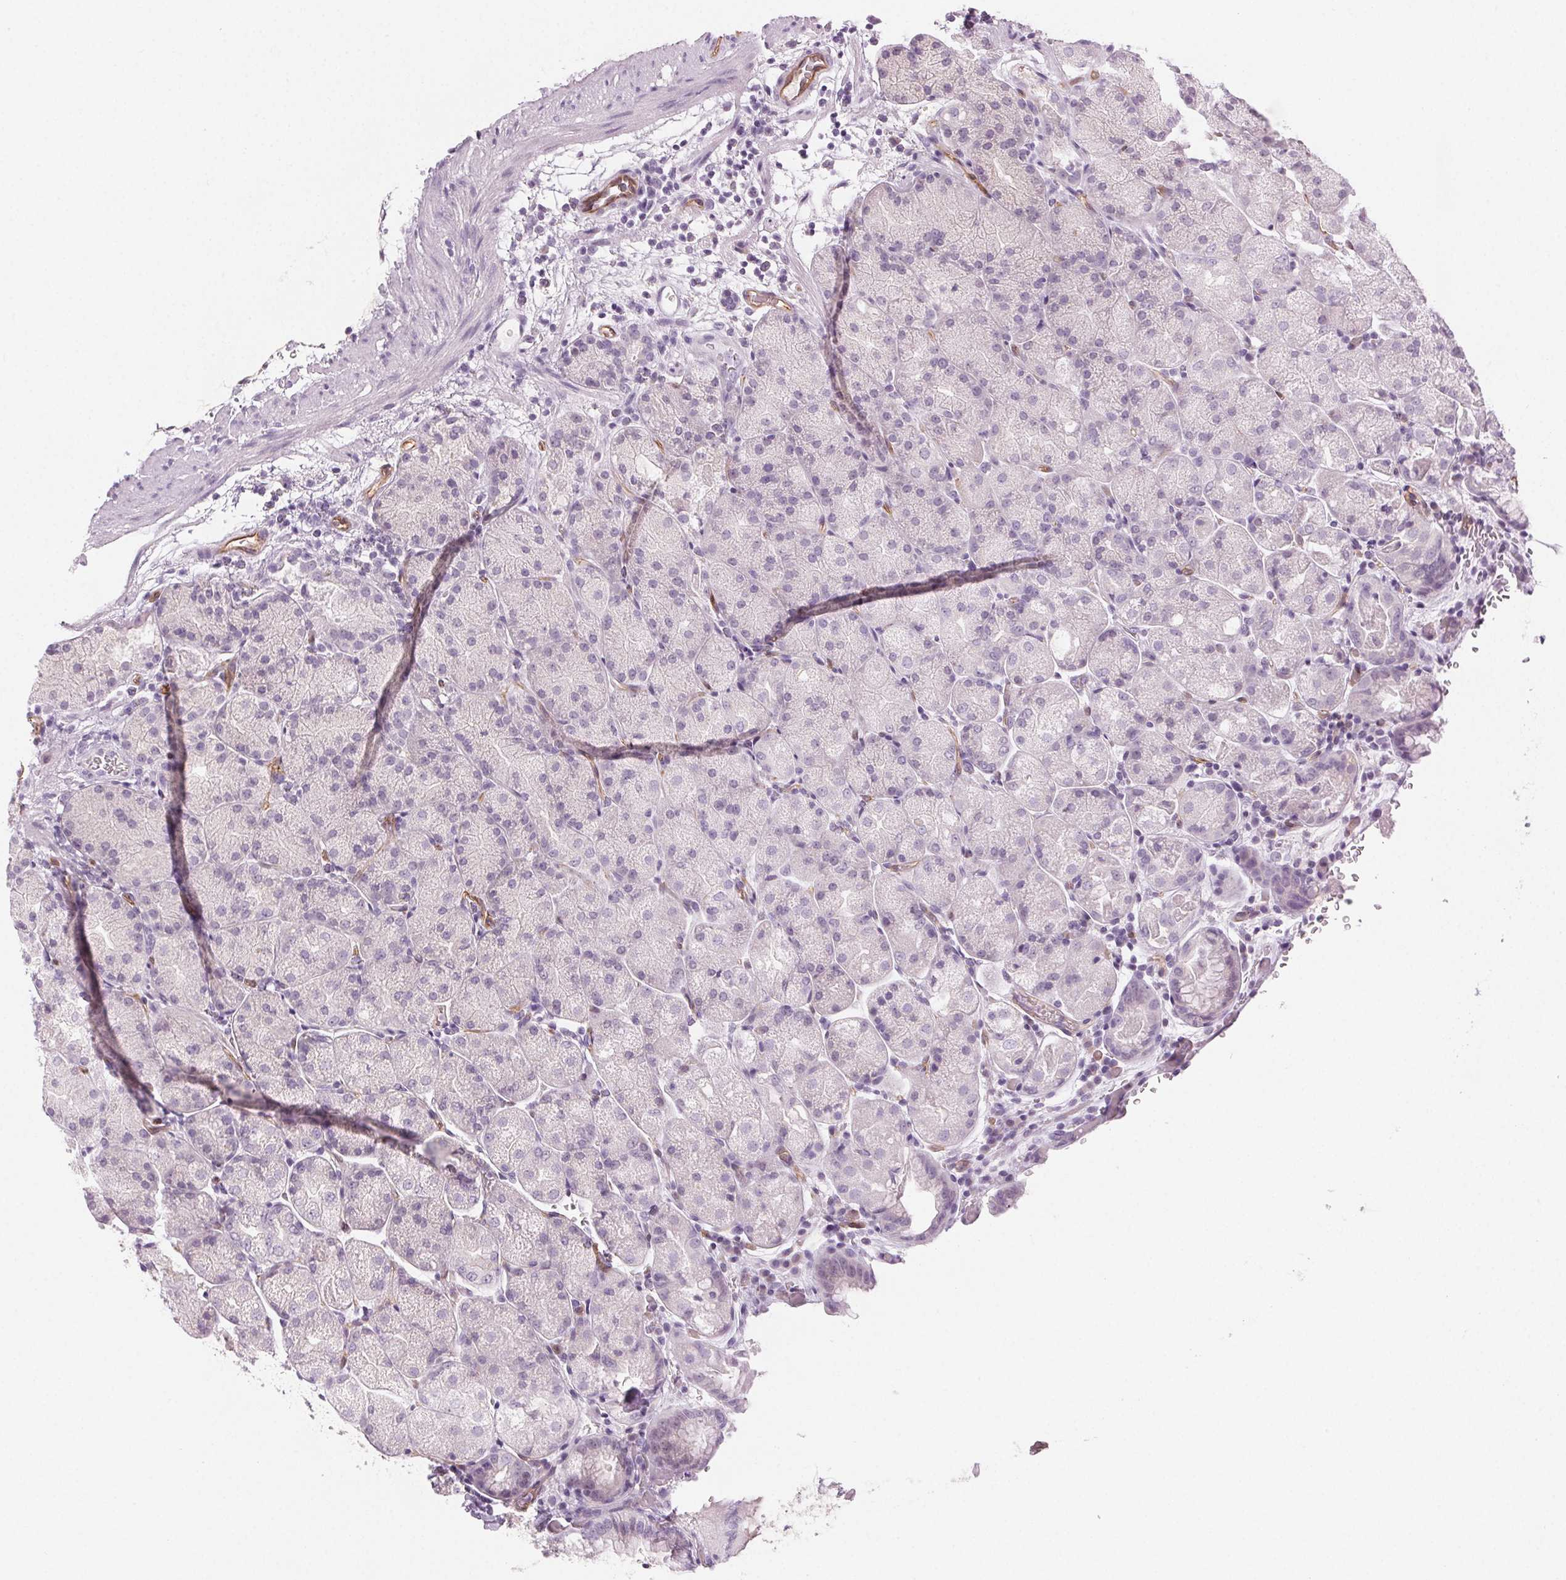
{"staining": {"intensity": "weak", "quantity": "<25%", "location": "cytoplasmic/membranous"}, "tissue": "stomach", "cell_type": "Glandular cells", "image_type": "normal", "snomed": [{"axis": "morphology", "description": "Normal tissue, NOS"}, {"axis": "topography", "description": "Stomach, upper"}, {"axis": "topography", "description": "Stomach"}, {"axis": "topography", "description": "Stomach, lower"}], "caption": "A micrograph of stomach stained for a protein demonstrates no brown staining in glandular cells. The staining is performed using DAB brown chromogen with nuclei counter-stained in using hematoxylin.", "gene": "AIF1L", "patient": {"sex": "male", "age": 62}}